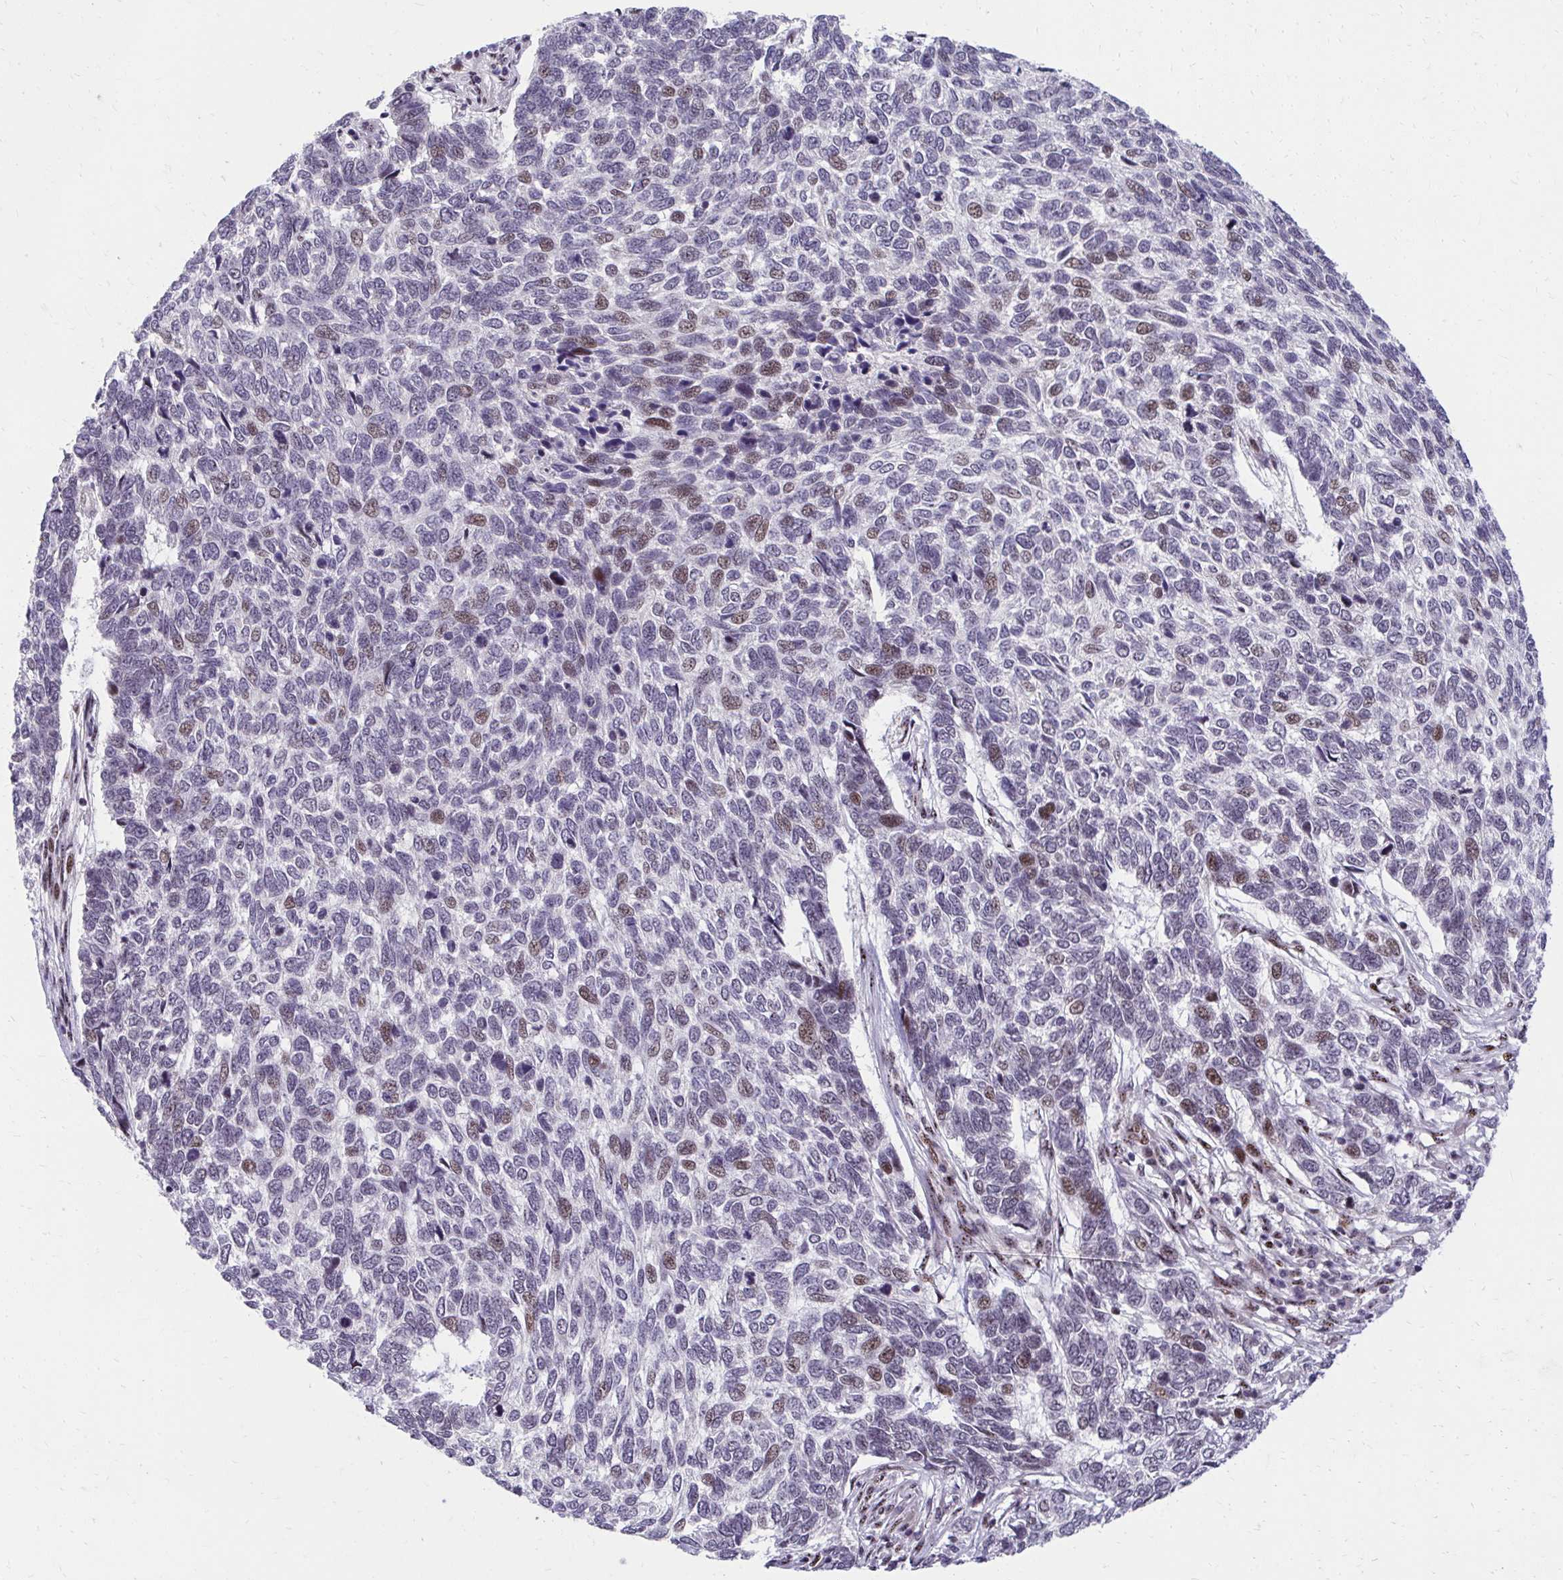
{"staining": {"intensity": "moderate", "quantity": "<25%", "location": "nuclear"}, "tissue": "skin cancer", "cell_type": "Tumor cells", "image_type": "cancer", "snomed": [{"axis": "morphology", "description": "Basal cell carcinoma"}, {"axis": "topography", "description": "Skin"}], "caption": "Immunohistochemical staining of human skin cancer (basal cell carcinoma) displays low levels of moderate nuclear positivity in about <25% of tumor cells.", "gene": "HOXA4", "patient": {"sex": "female", "age": 65}}